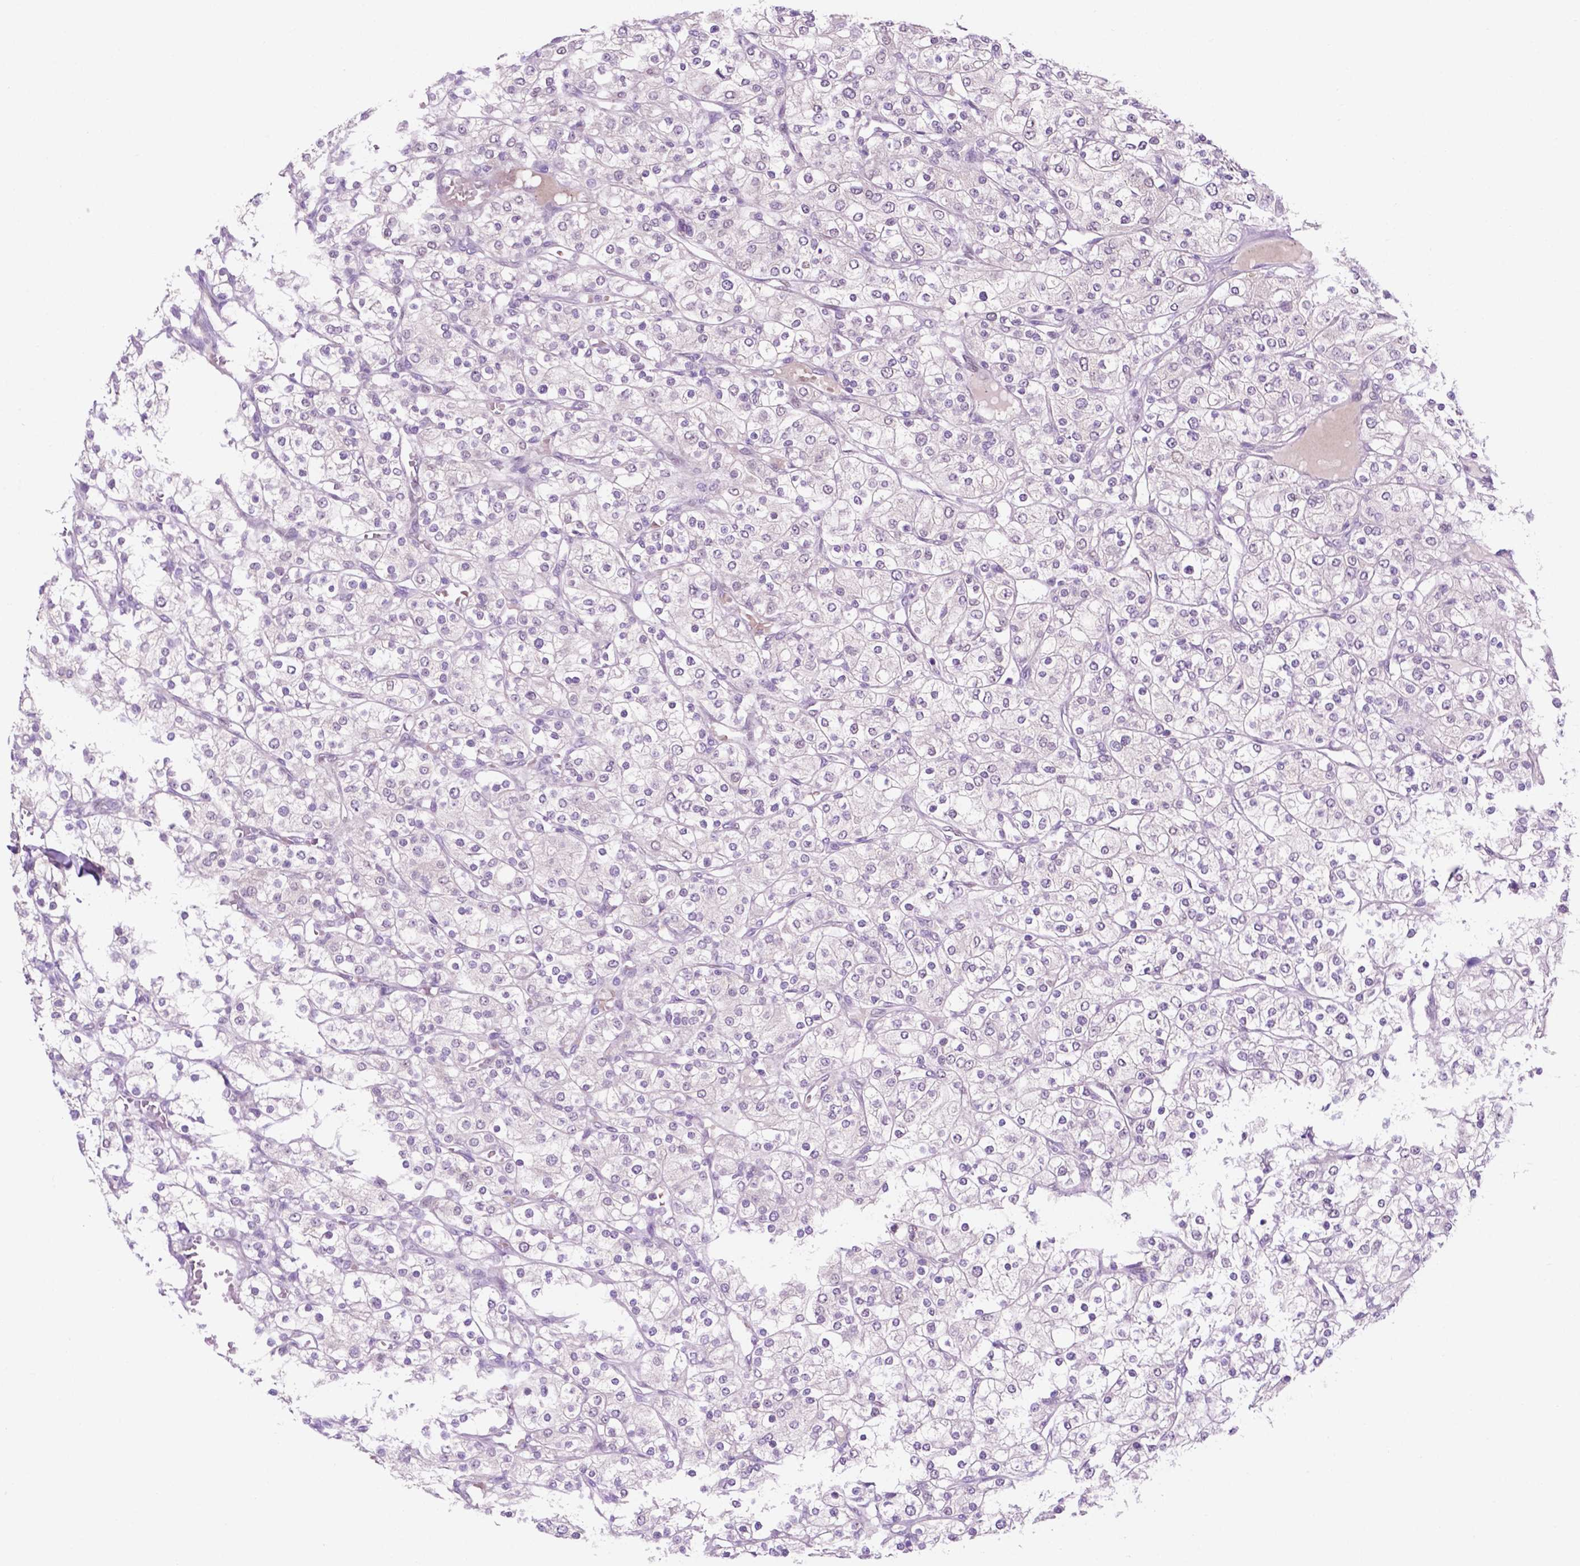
{"staining": {"intensity": "negative", "quantity": "none", "location": "none"}, "tissue": "renal cancer", "cell_type": "Tumor cells", "image_type": "cancer", "snomed": [{"axis": "morphology", "description": "Adenocarcinoma, NOS"}, {"axis": "topography", "description": "Kidney"}], "caption": "This micrograph is of renal cancer (adenocarcinoma) stained with immunohistochemistry to label a protein in brown with the nuclei are counter-stained blue. There is no positivity in tumor cells. The staining is performed using DAB (3,3'-diaminobenzidine) brown chromogen with nuclei counter-stained in using hematoxylin.", "gene": "ACY3", "patient": {"sex": "male", "age": 80}}